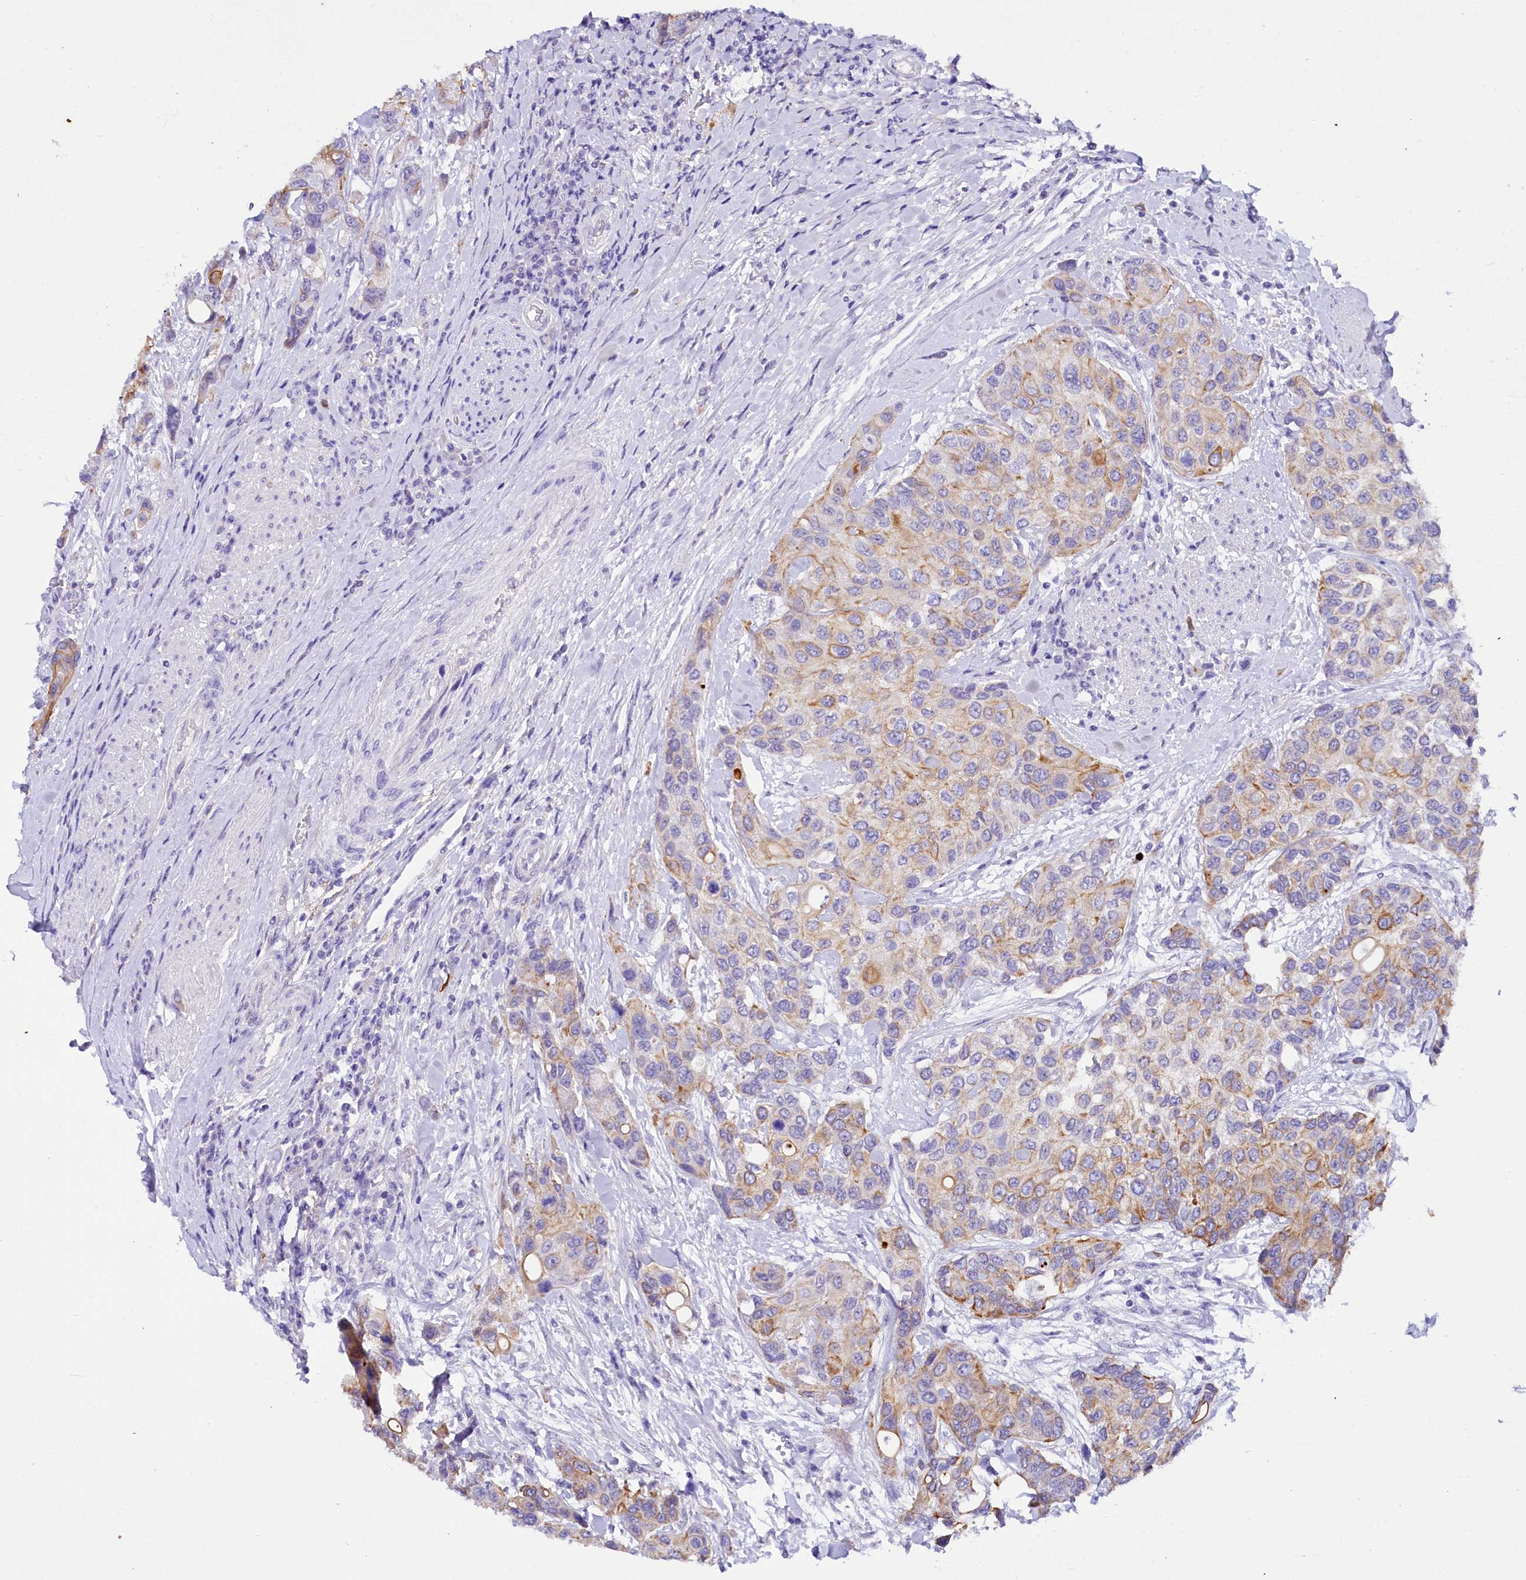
{"staining": {"intensity": "moderate", "quantity": "25%-75%", "location": "cytoplasmic/membranous"}, "tissue": "urothelial cancer", "cell_type": "Tumor cells", "image_type": "cancer", "snomed": [{"axis": "morphology", "description": "Normal tissue, NOS"}, {"axis": "morphology", "description": "Urothelial carcinoma, High grade"}, {"axis": "topography", "description": "Vascular tissue"}, {"axis": "topography", "description": "Urinary bladder"}], "caption": "Tumor cells reveal medium levels of moderate cytoplasmic/membranous staining in about 25%-75% of cells in human high-grade urothelial carcinoma.", "gene": "FAAP20", "patient": {"sex": "female", "age": 56}}